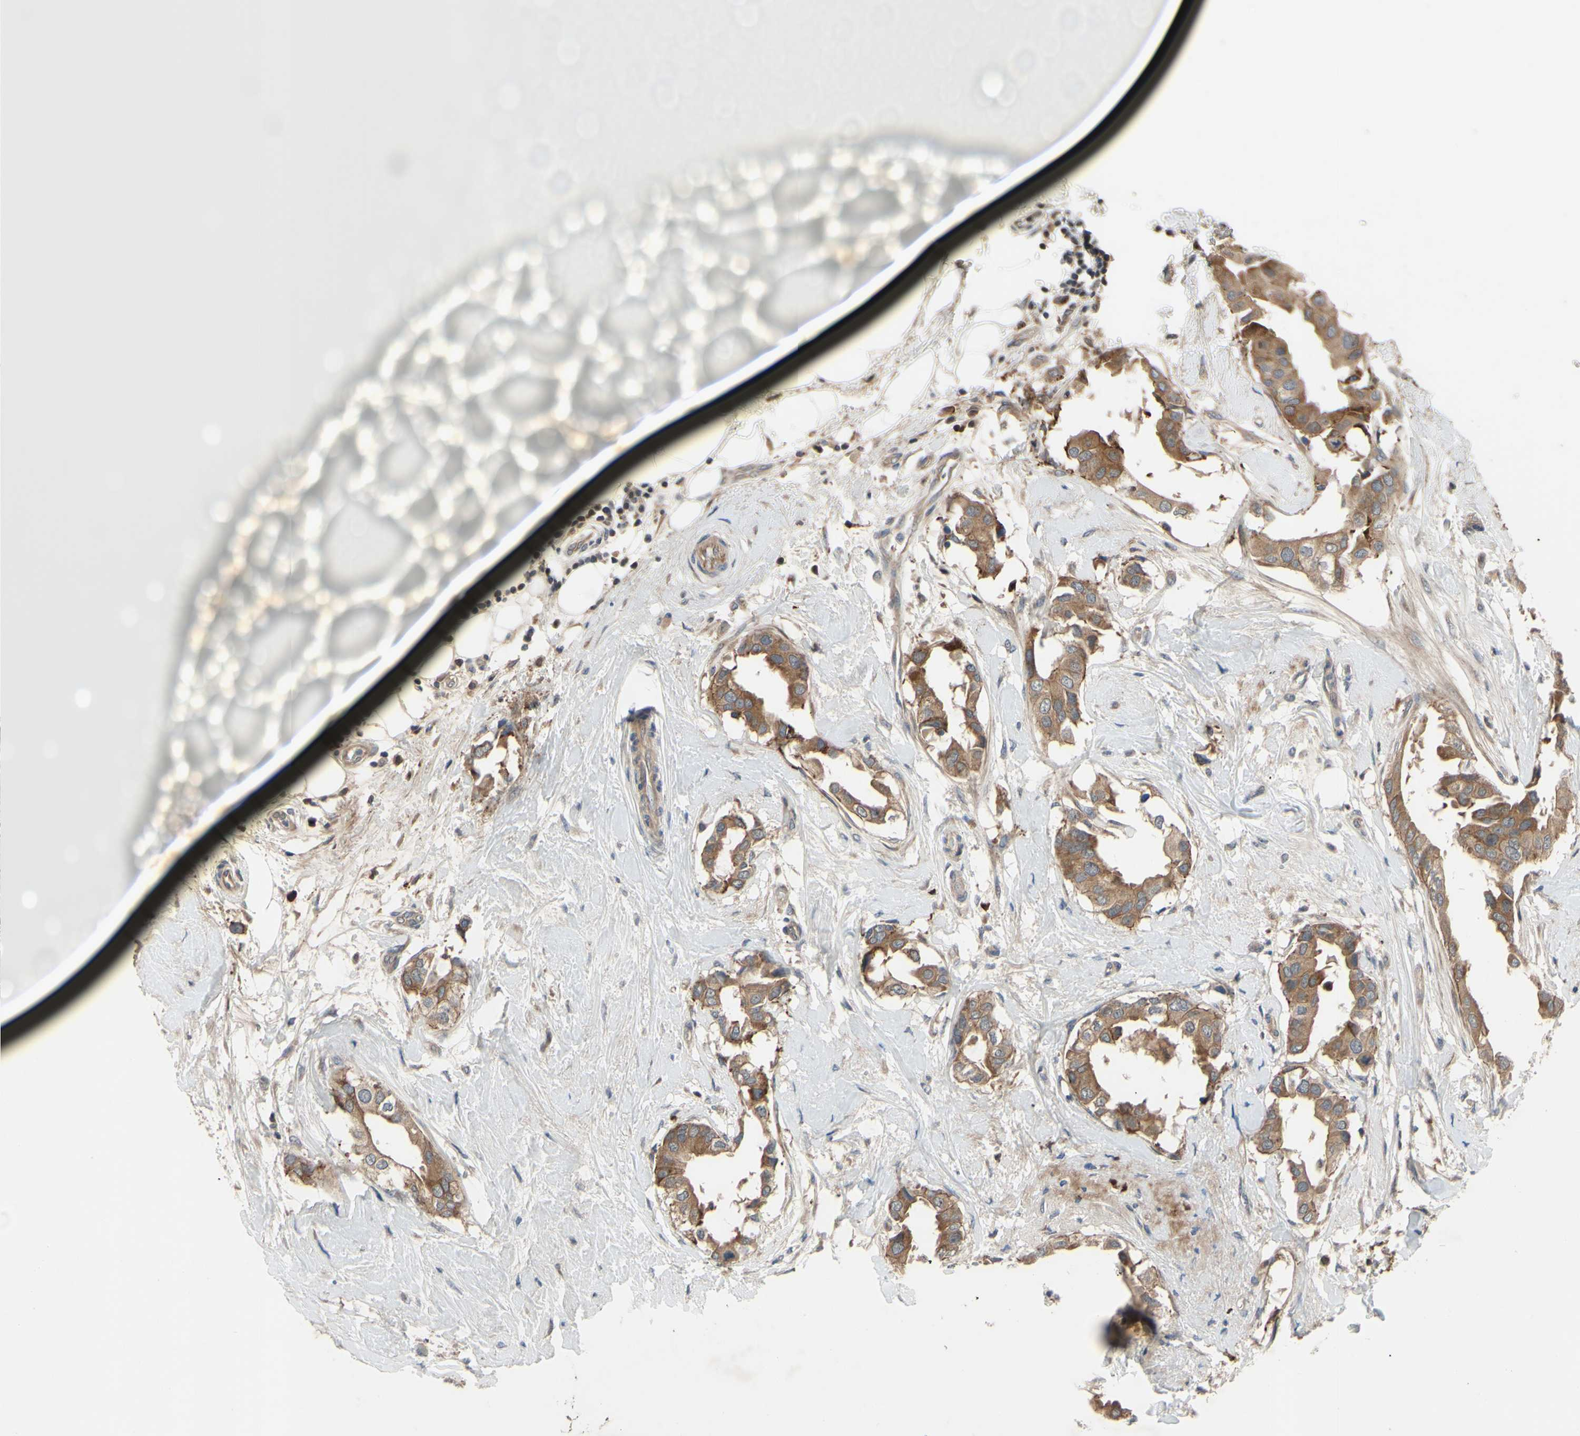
{"staining": {"intensity": "moderate", "quantity": ">75%", "location": "cytoplasmic/membranous"}, "tissue": "breast cancer", "cell_type": "Tumor cells", "image_type": "cancer", "snomed": [{"axis": "morphology", "description": "Duct carcinoma"}, {"axis": "topography", "description": "Breast"}], "caption": "Immunohistochemistry (IHC) of infiltrating ductal carcinoma (breast) exhibits medium levels of moderate cytoplasmic/membranous expression in about >75% of tumor cells. The protein is stained brown, and the nuclei are stained in blue (DAB (3,3'-diaminobenzidine) IHC with brightfield microscopy, high magnification).", "gene": "XIAP", "patient": {"sex": "female", "age": 40}}